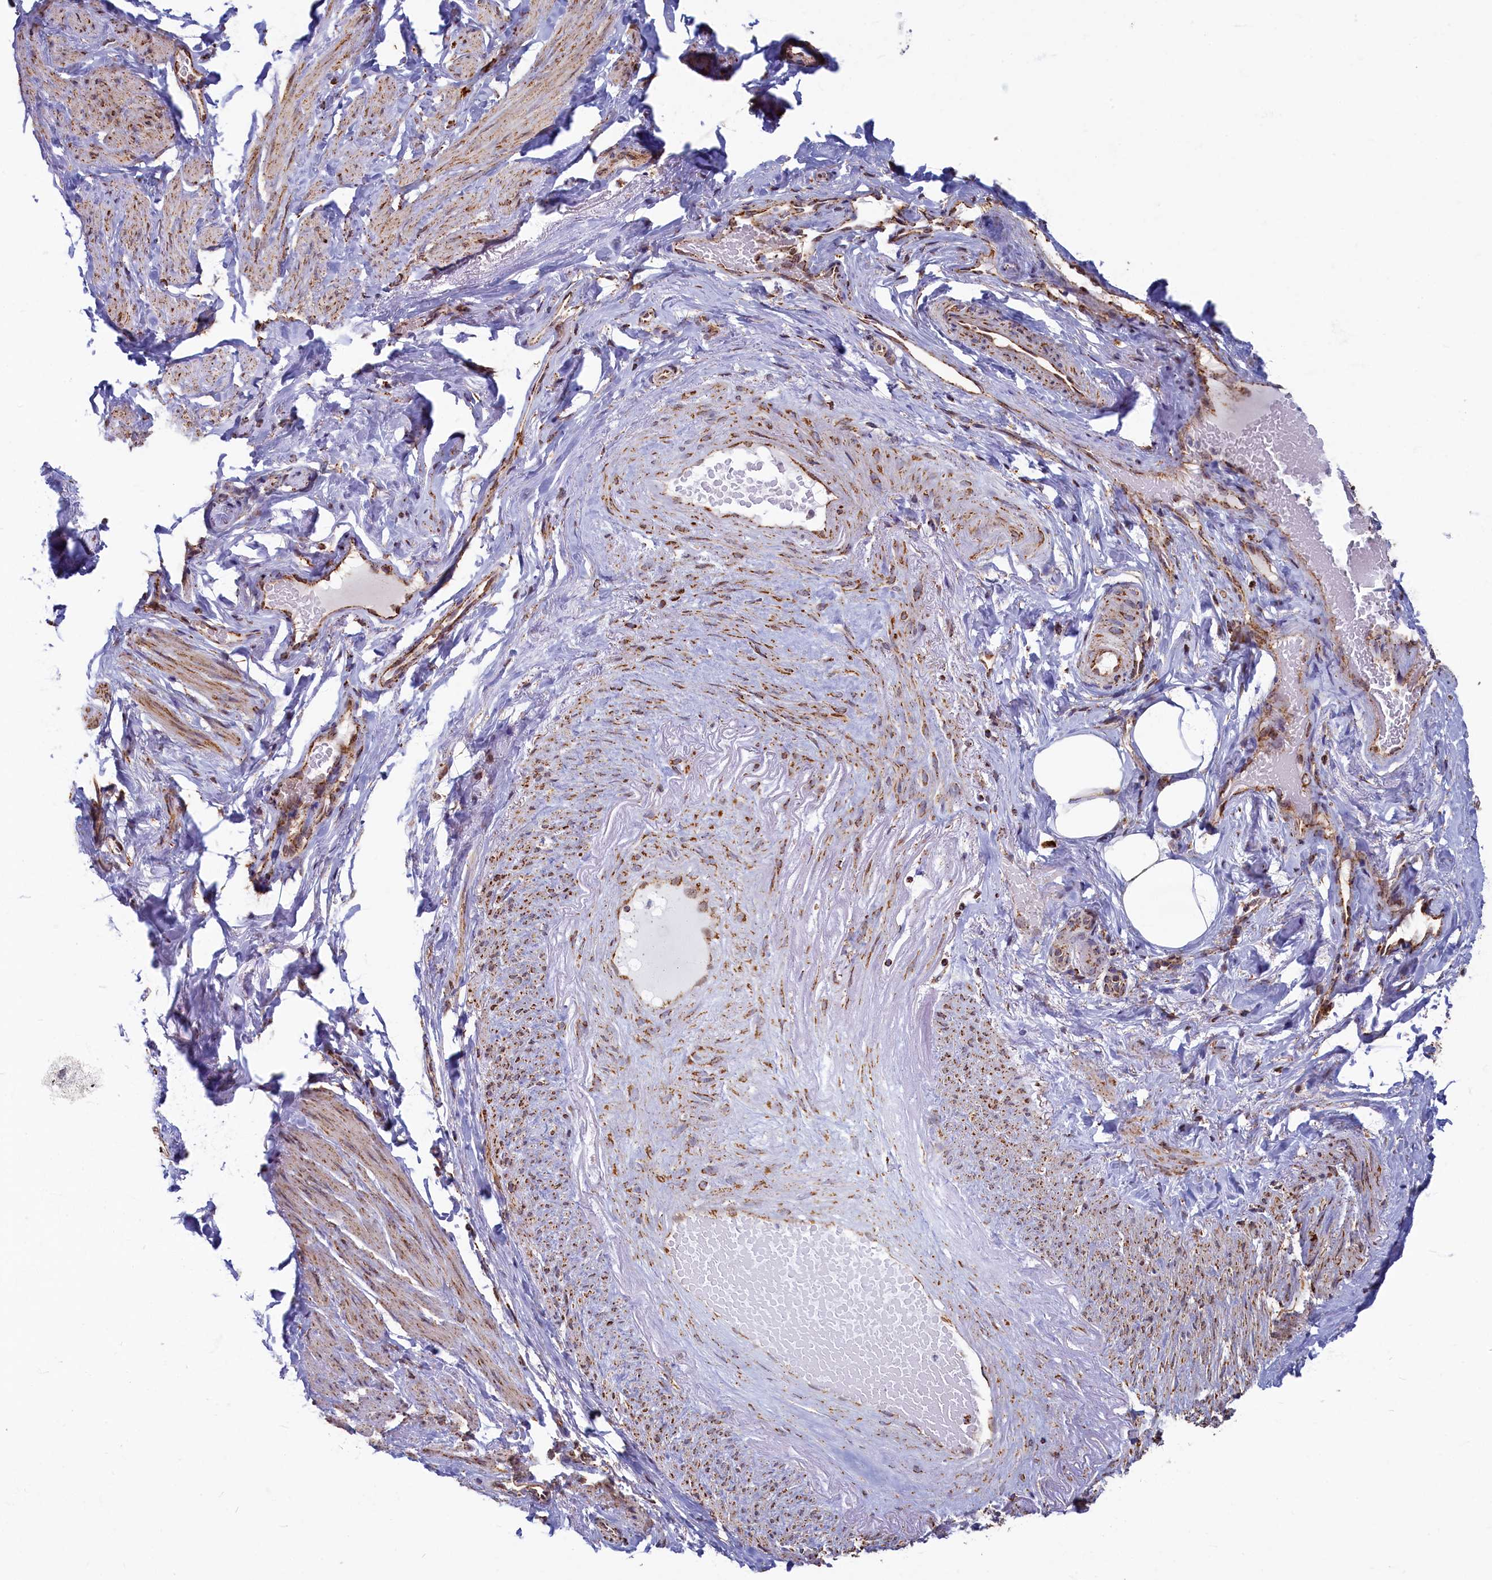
{"staining": {"intensity": "moderate", "quantity": ">75%", "location": "cytoplasmic/membranous"}, "tissue": "smooth muscle", "cell_type": "Smooth muscle cells", "image_type": "normal", "snomed": [{"axis": "morphology", "description": "Normal tissue, NOS"}, {"axis": "topography", "description": "Smooth muscle"}, {"axis": "topography", "description": "Peripheral nerve tissue"}], "caption": "Smooth muscle cells exhibit moderate cytoplasmic/membranous staining in about >75% of cells in unremarkable smooth muscle. The staining was performed using DAB (3,3'-diaminobenzidine) to visualize the protein expression in brown, while the nuclei were stained in blue with hematoxylin (Magnification: 20x).", "gene": "SPR", "patient": {"sex": "male", "age": 69}}